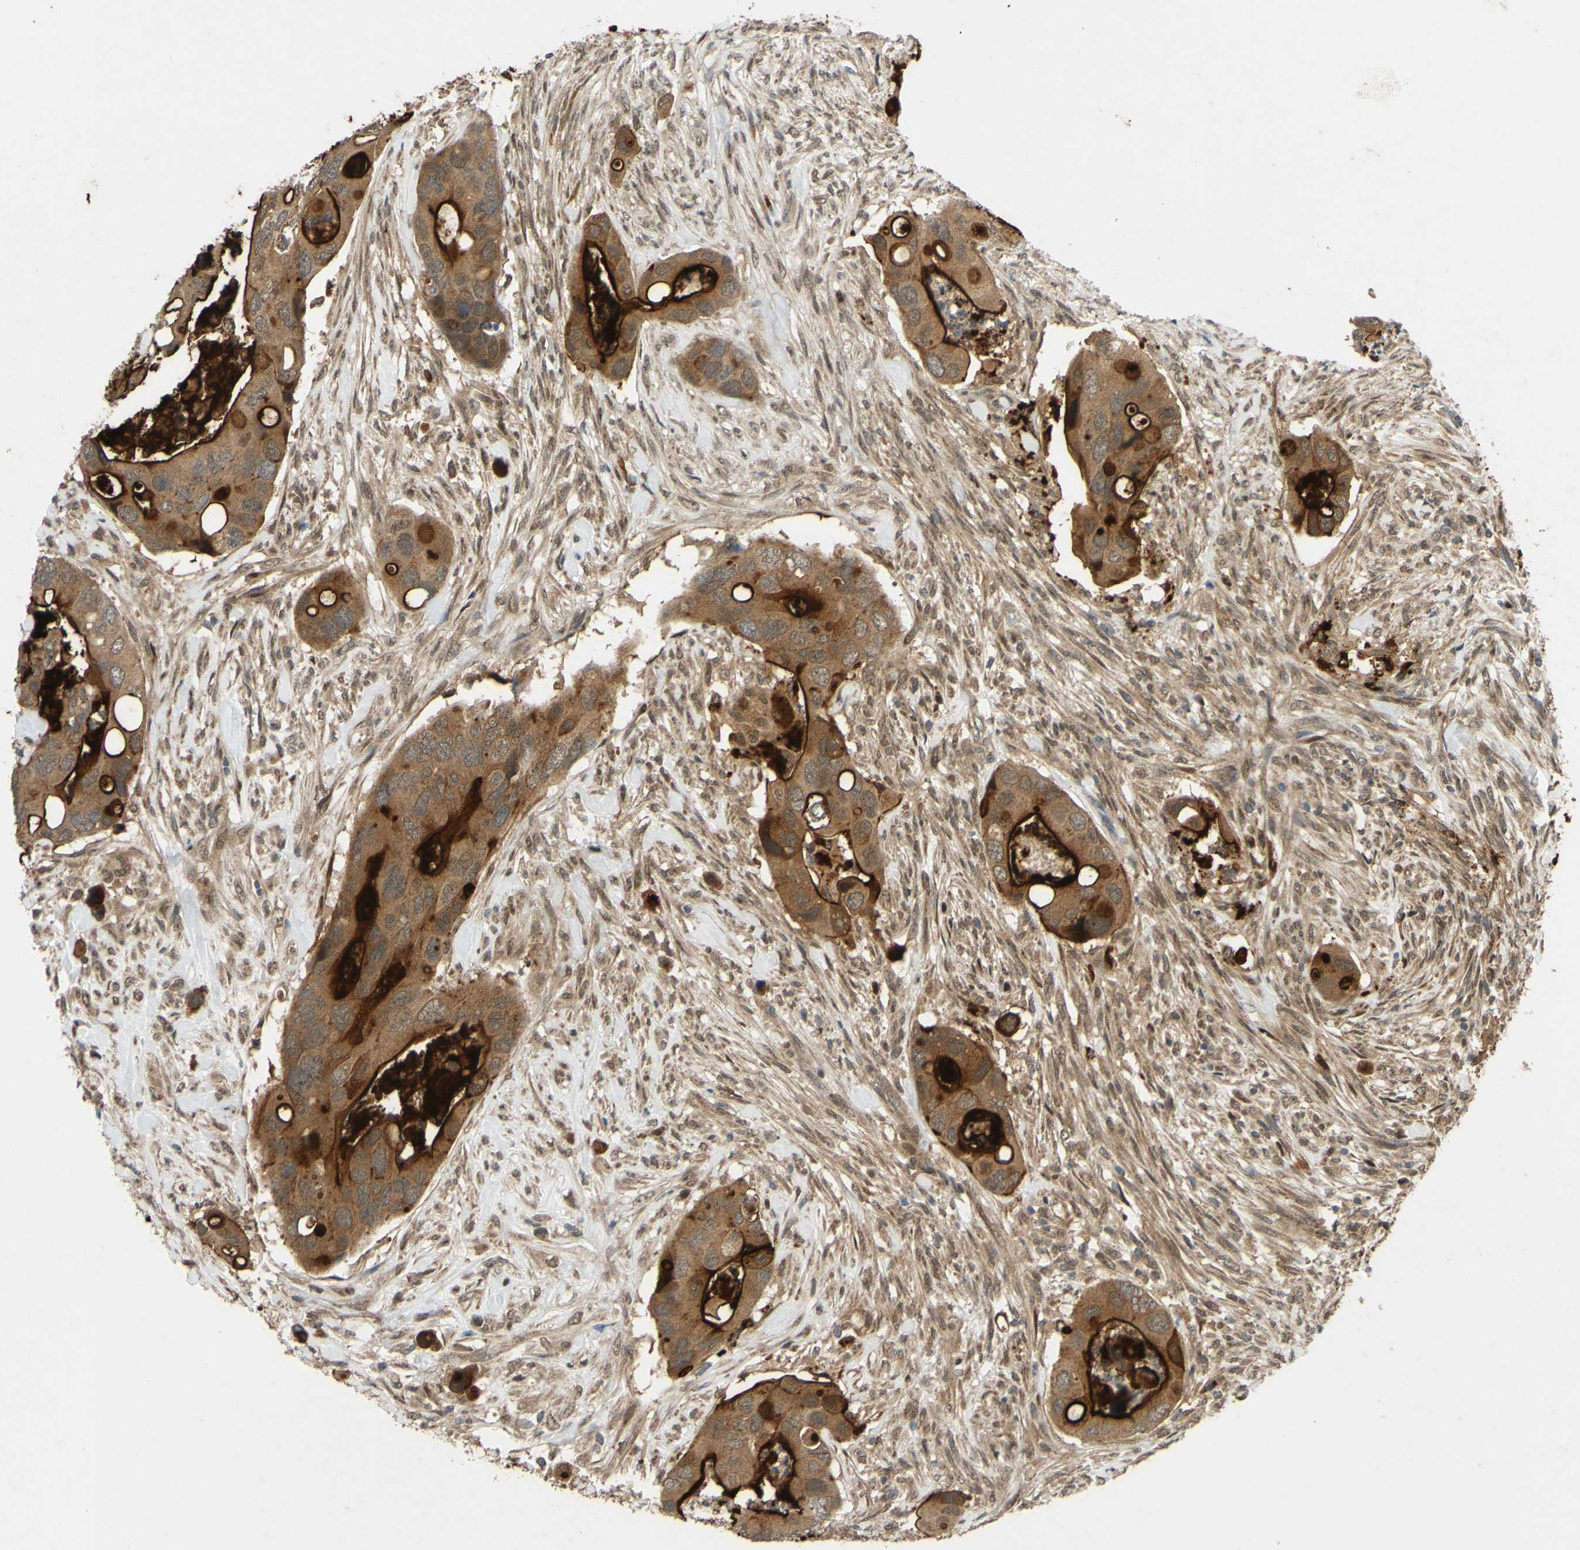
{"staining": {"intensity": "strong", "quantity": ">75%", "location": "cytoplasmic/membranous"}, "tissue": "colorectal cancer", "cell_type": "Tumor cells", "image_type": "cancer", "snomed": [{"axis": "morphology", "description": "Adenocarcinoma, NOS"}, {"axis": "topography", "description": "Rectum"}], "caption": "Colorectal cancer (adenocarcinoma) stained for a protein shows strong cytoplasmic/membranous positivity in tumor cells.", "gene": "ABCC8", "patient": {"sex": "female", "age": 57}}